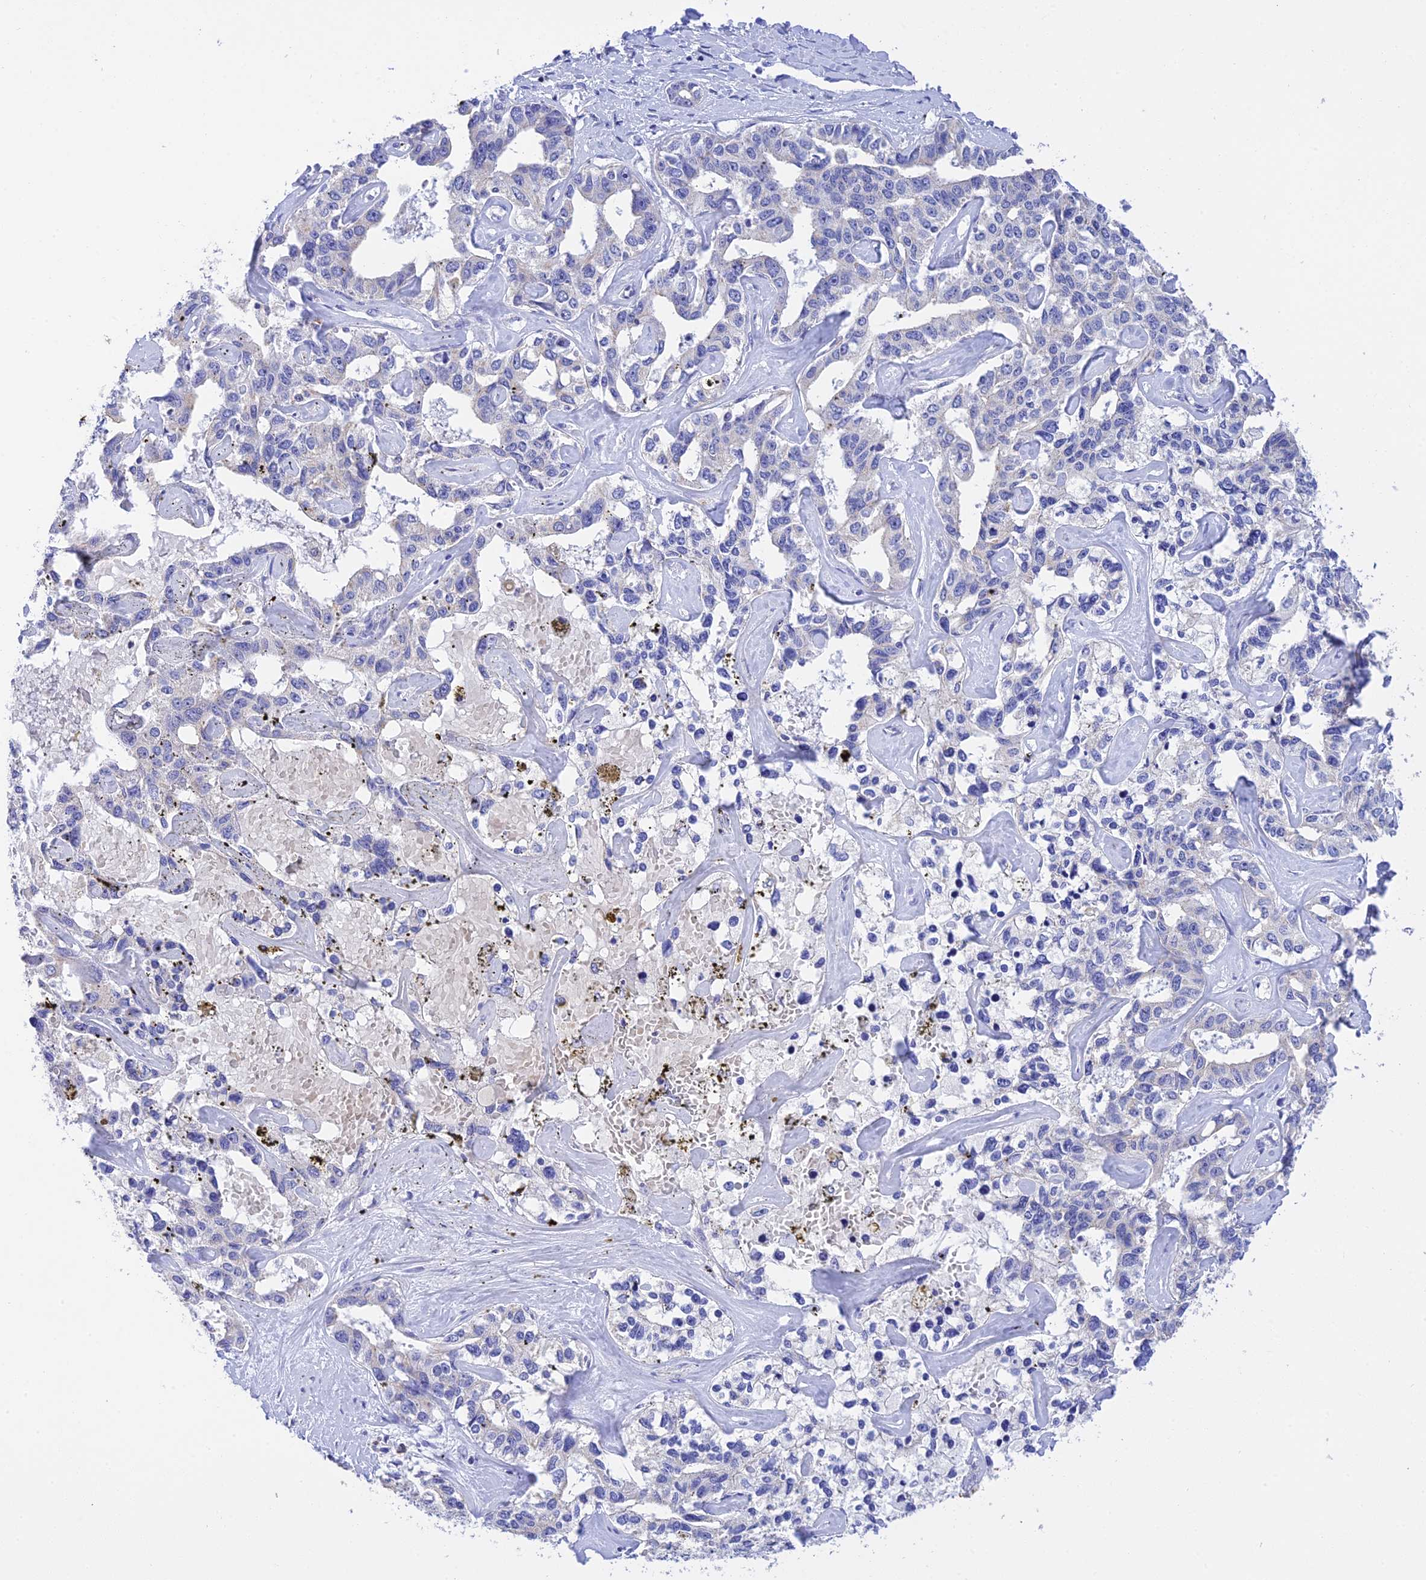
{"staining": {"intensity": "negative", "quantity": "none", "location": "none"}, "tissue": "liver cancer", "cell_type": "Tumor cells", "image_type": "cancer", "snomed": [{"axis": "morphology", "description": "Cholangiocarcinoma"}, {"axis": "topography", "description": "Liver"}], "caption": "Tumor cells are negative for brown protein staining in liver cancer (cholangiocarcinoma).", "gene": "MS4A5", "patient": {"sex": "male", "age": 59}}